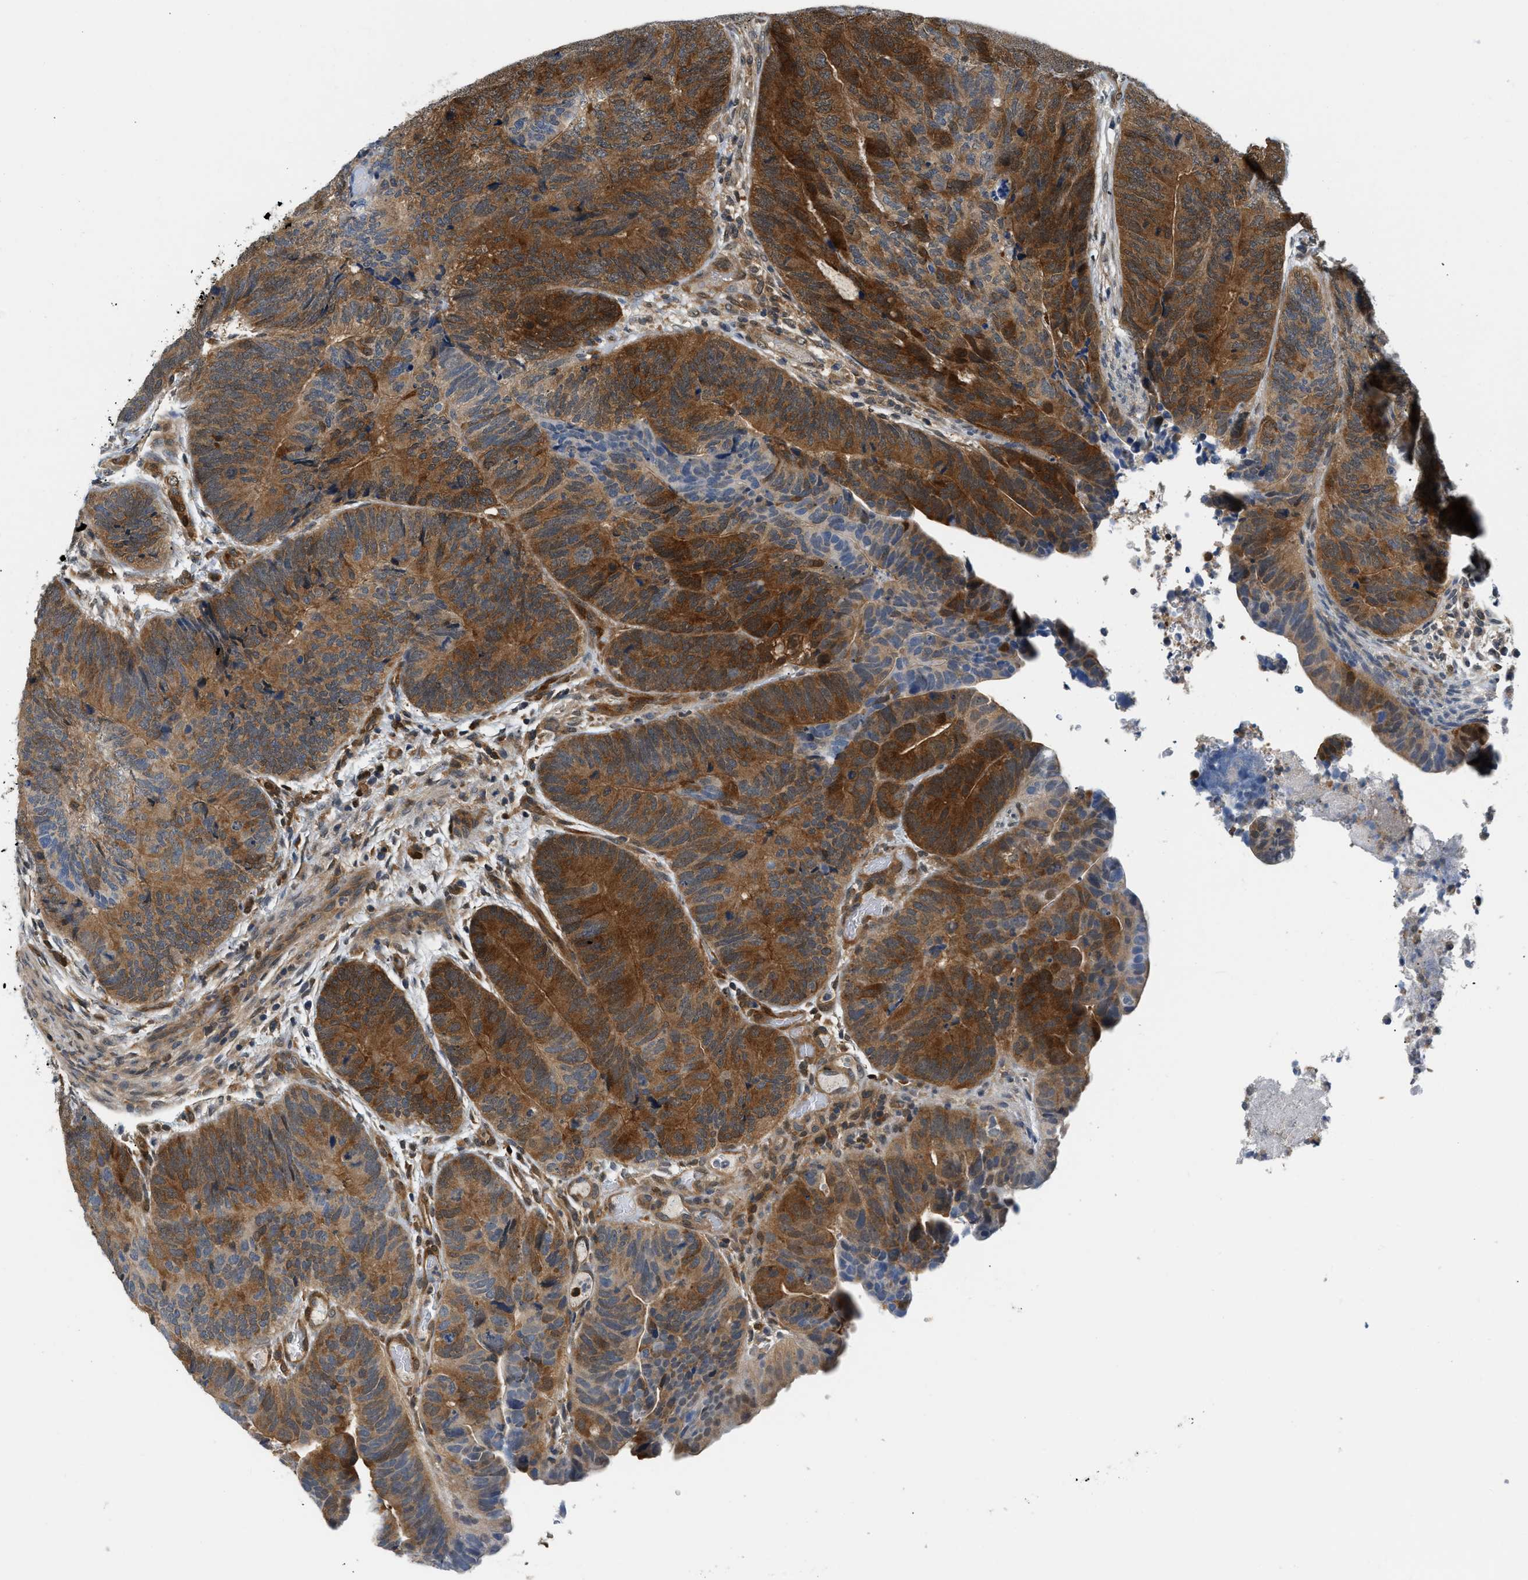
{"staining": {"intensity": "strong", "quantity": ">75%", "location": "cytoplasmic/membranous"}, "tissue": "colorectal cancer", "cell_type": "Tumor cells", "image_type": "cancer", "snomed": [{"axis": "morphology", "description": "Adenocarcinoma, NOS"}, {"axis": "topography", "description": "Colon"}], "caption": "Brown immunohistochemical staining in human colorectal adenocarcinoma reveals strong cytoplasmic/membranous expression in approximately >75% of tumor cells.", "gene": "EIF4EBP2", "patient": {"sex": "female", "age": 67}}